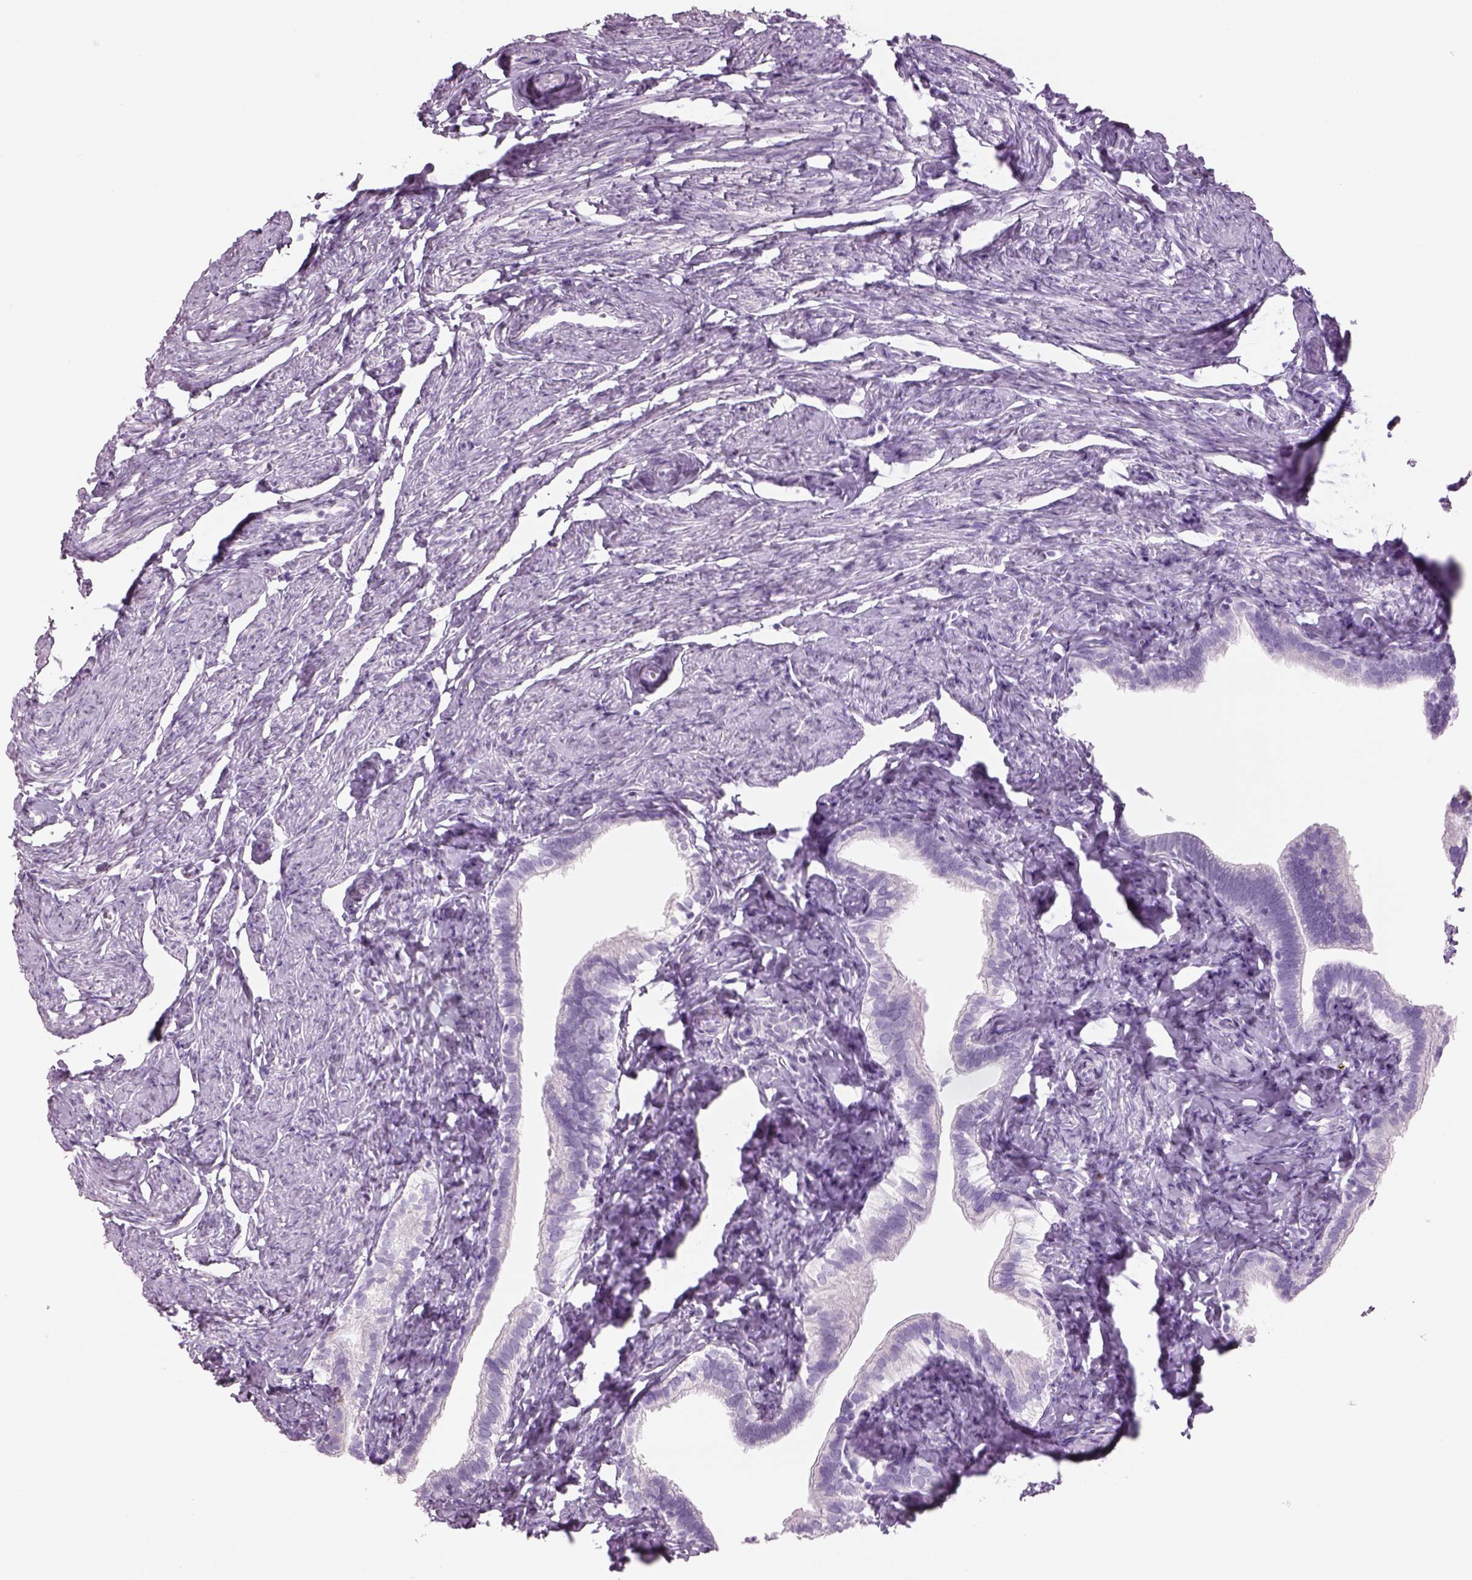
{"staining": {"intensity": "negative", "quantity": "none", "location": "none"}, "tissue": "fallopian tube", "cell_type": "Glandular cells", "image_type": "normal", "snomed": [{"axis": "morphology", "description": "Normal tissue, NOS"}, {"axis": "topography", "description": "Fallopian tube"}], "caption": "Glandular cells show no significant protein positivity in benign fallopian tube.", "gene": "RHO", "patient": {"sex": "female", "age": 41}}